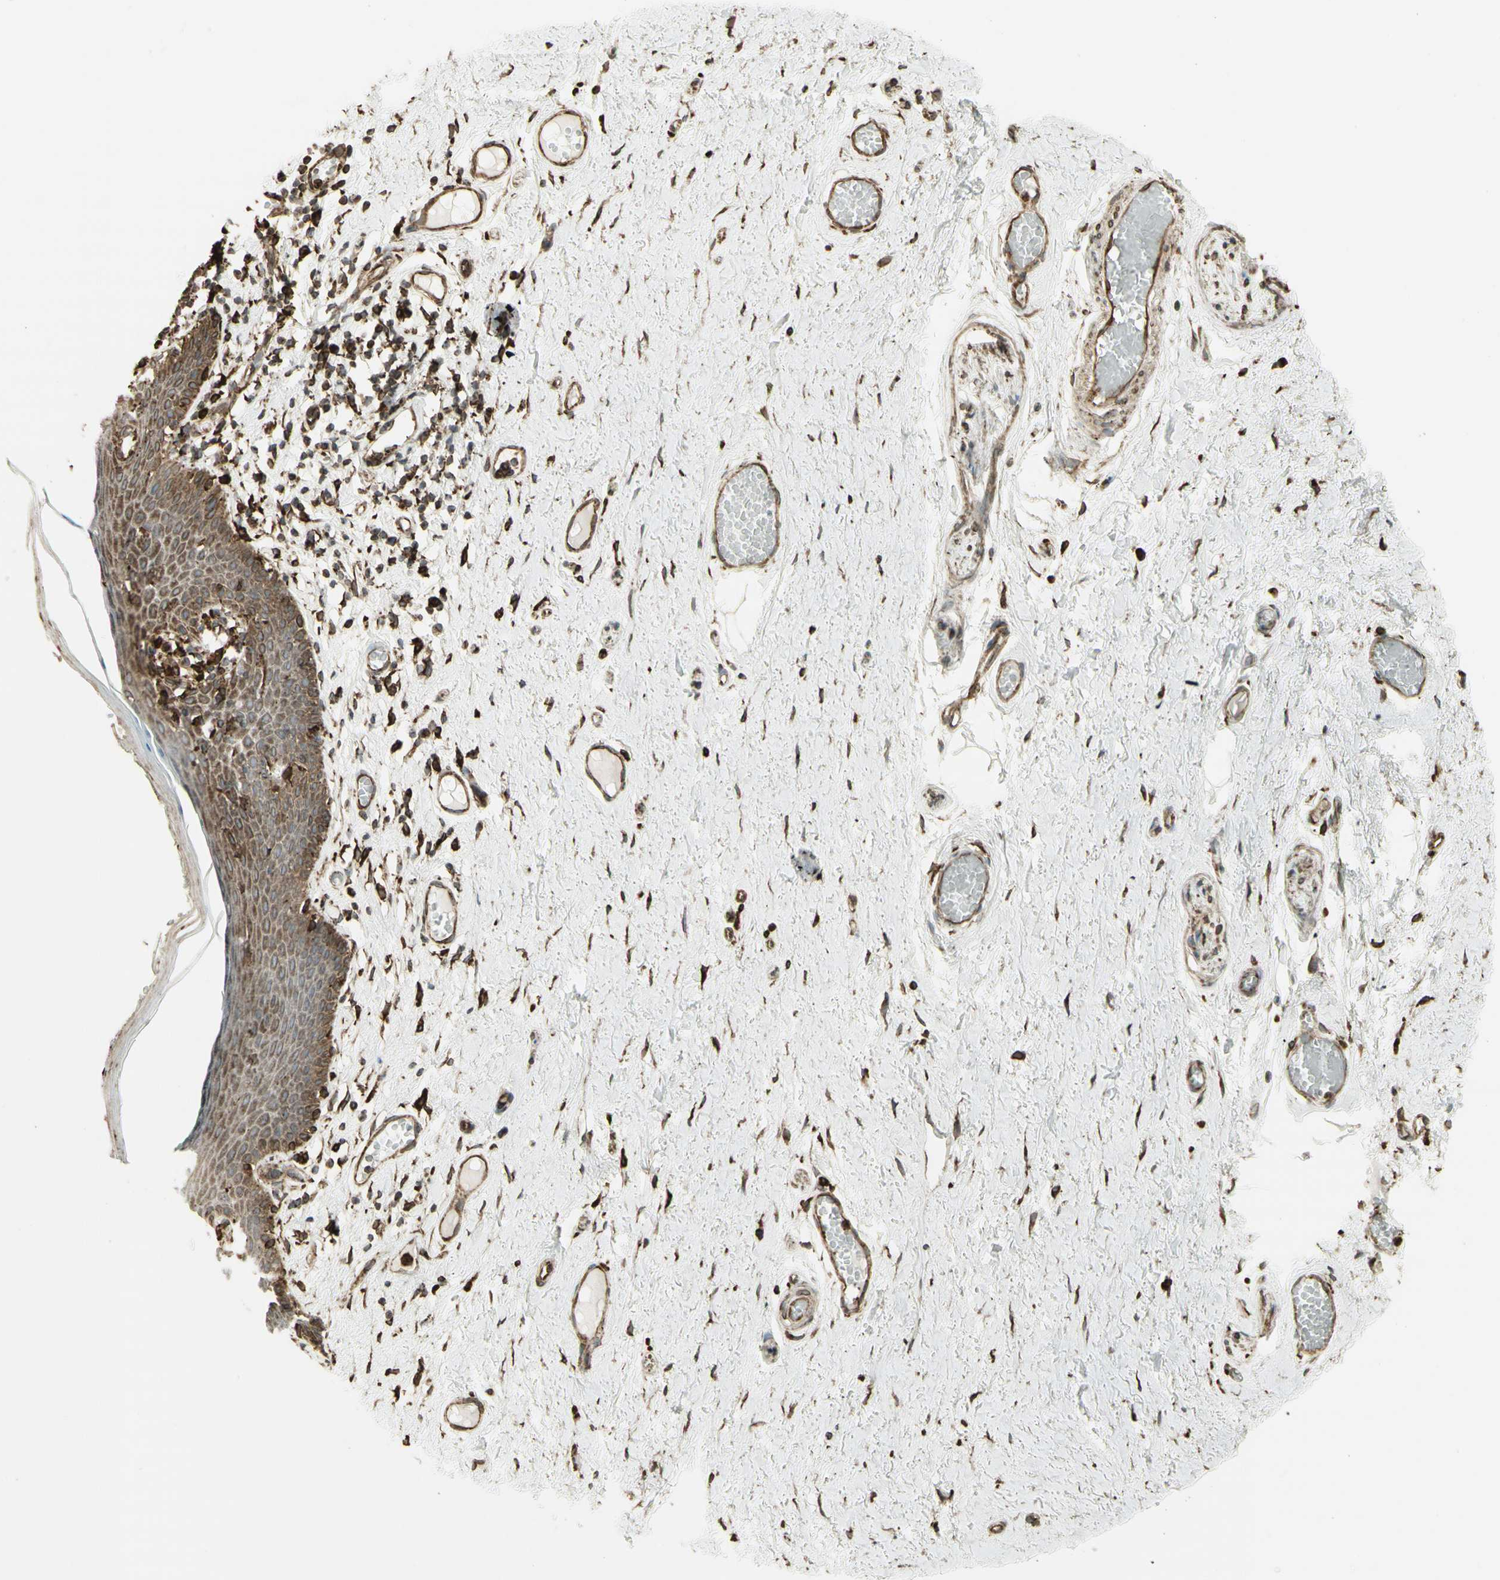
{"staining": {"intensity": "moderate", "quantity": "25%-75%", "location": "cytoplasmic/membranous"}, "tissue": "skin", "cell_type": "Epidermal cells", "image_type": "normal", "snomed": [{"axis": "morphology", "description": "Normal tissue, NOS"}, {"axis": "topography", "description": "Adipose tissue"}, {"axis": "topography", "description": "Vascular tissue"}, {"axis": "topography", "description": "Anal"}, {"axis": "topography", "description": "Peripheral nerve tissue"}], "caption": "Immunohistochemical staining of unremarkable human skin shows 25%-75% levels of moderate cytoplasmic/membranous protein positivity in about 25%-75% of epidermal cells. (DAB IHC, brown staining for protein, blue staining for nuclei).", "gene": "CANX", "patient": {"sex": "female", "age": 54}}